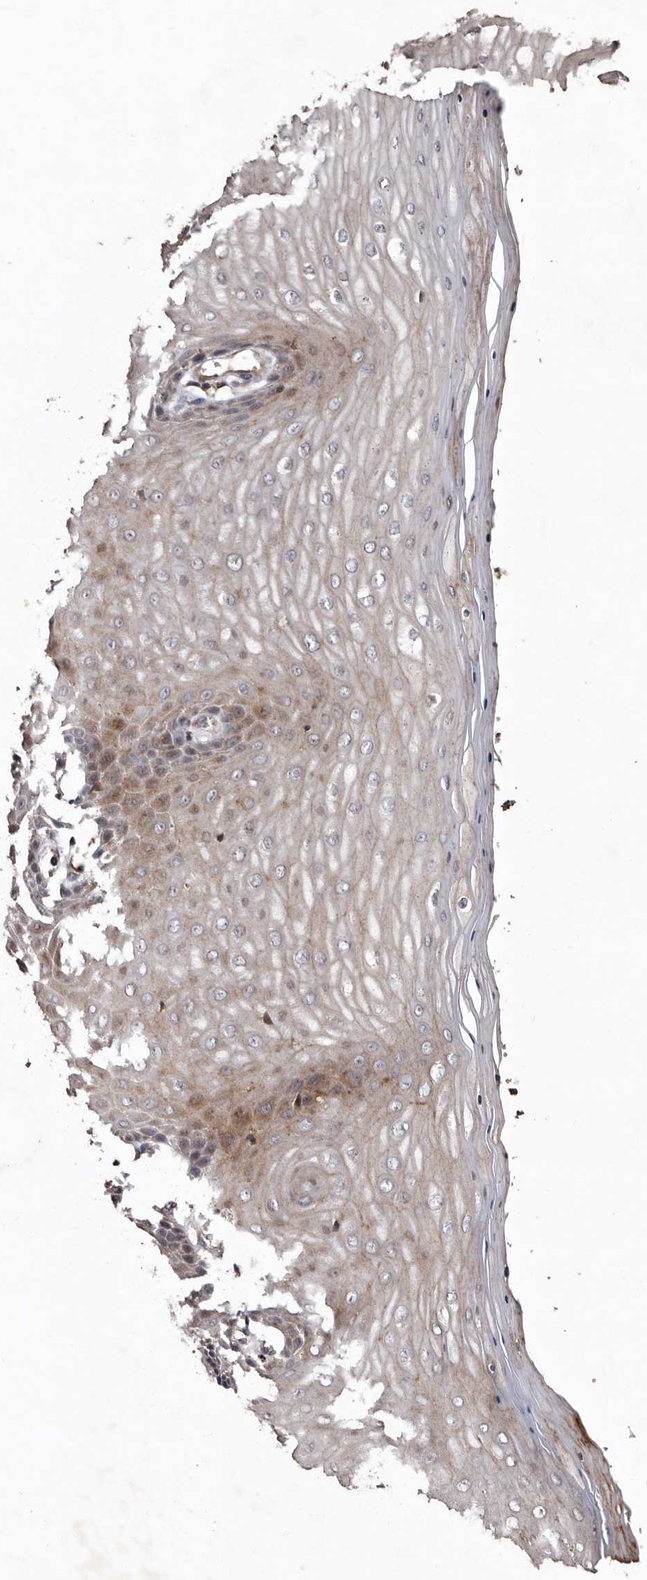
{"staining": {"intensity": "negative", "quantity": "none", "location": "none"}, "tissue": "cervix", "cell_type": "Glandular cells", "image_type": "normal", "snomed": [{"axis": "morphology", "description": "Normal tissue, NOS"}, {"axis": "topography", "description": "Cervix"}], "caption": "This is an immunohistochemistry (IHC) photomicrograph of normal human cervix. There is no expression in glandular cells.", "gene": "PRKD3", "patient": {"sex": "female", "age": 55}}